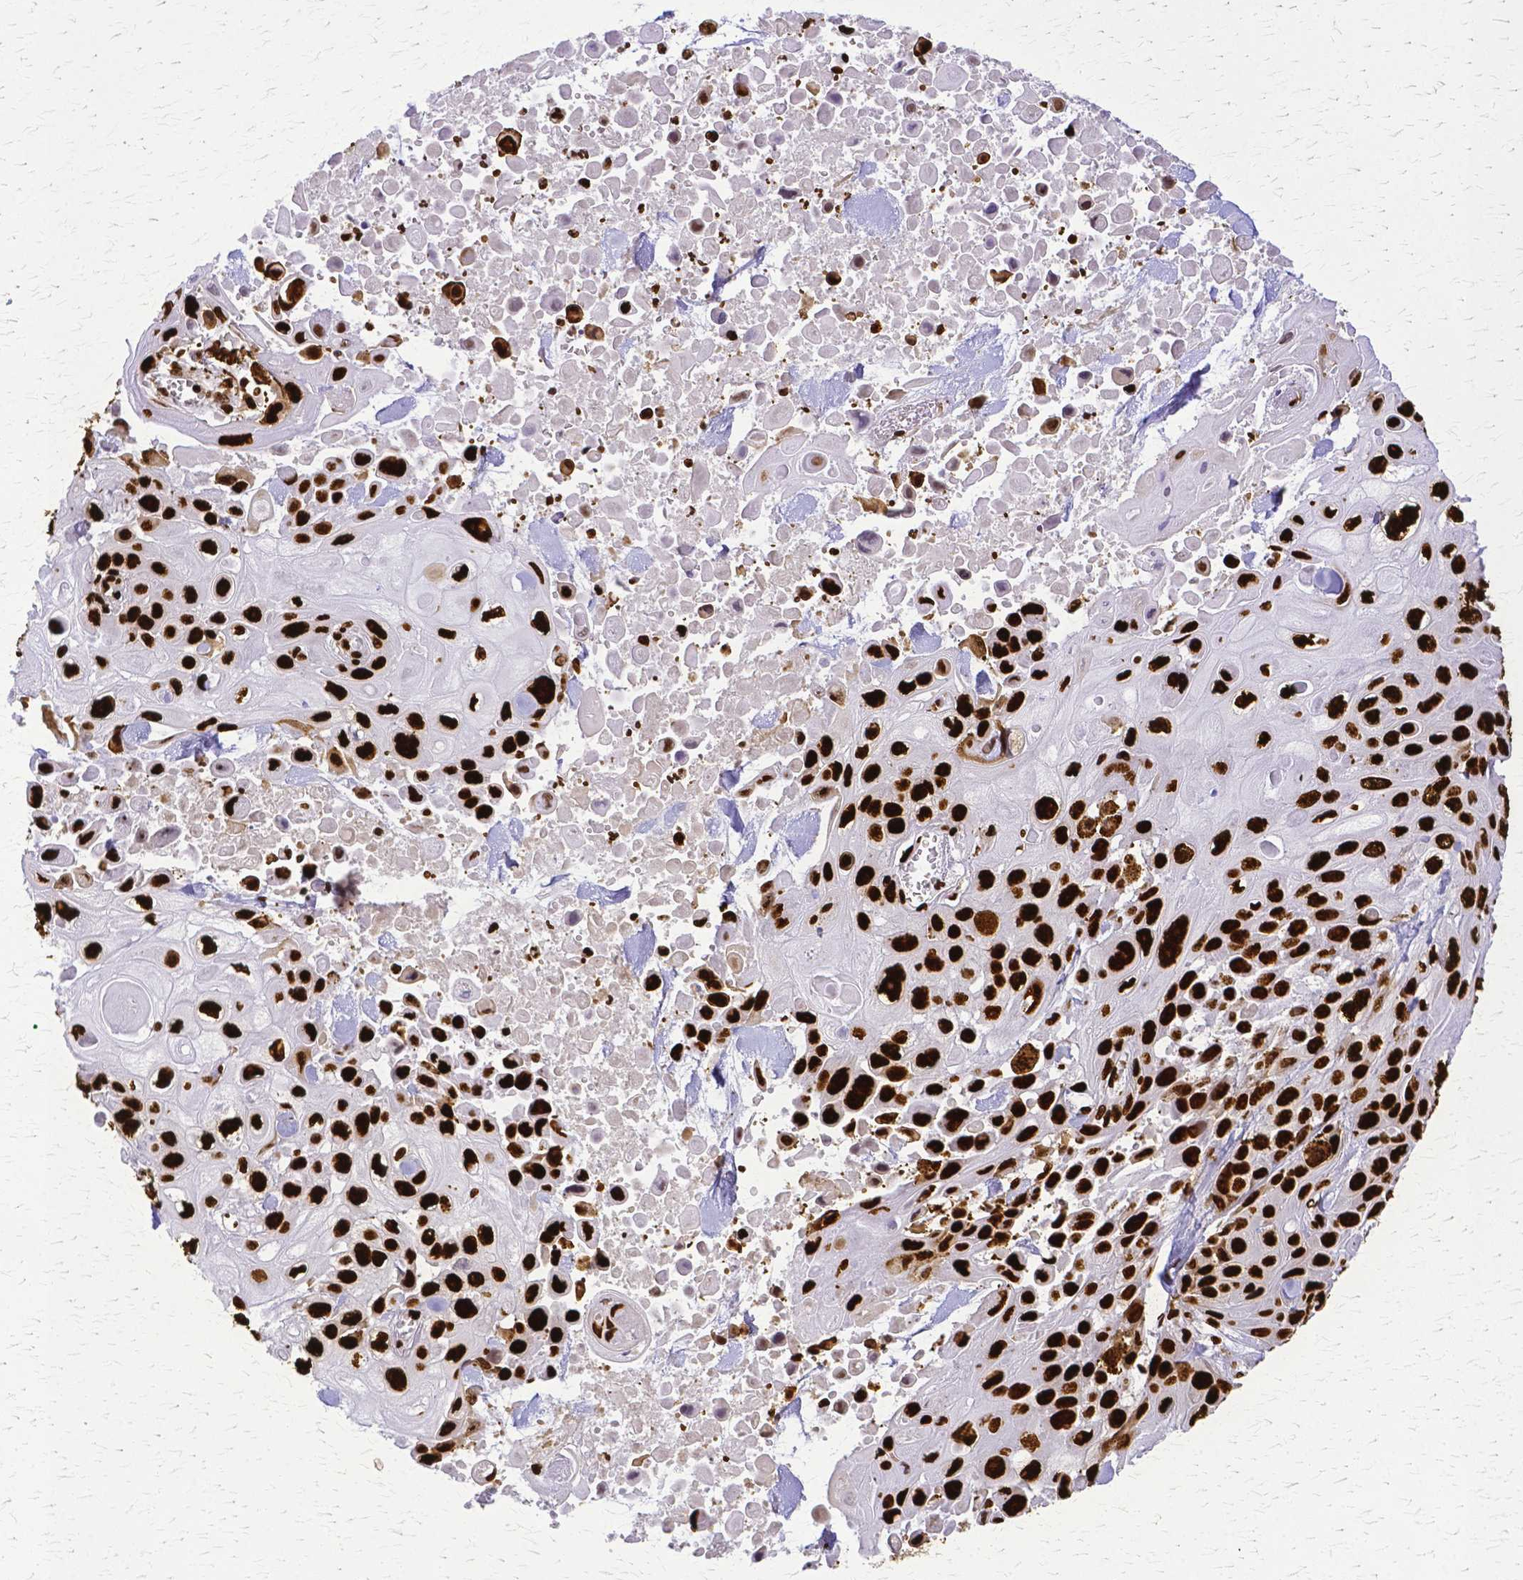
{"staining": {"intensity": "strong", "quantity": ">75%", "location": "nuclear"}, "tissue": "skin cancer", "cell_type": "Tumor cells", "image_type": "cancer", "snomed": [{"axis": "morphology", "description": "Squamous cell carcinoma, NOS"}, {"axis": "topography", "description": "Skin"}], "caption": "This is an image of IHC staining of squamous cell carcinoma (skin), which shows strong staining in the nuclear of tumor cells.", "gene": "SFPQ", "patient": {"sex": "male", "age": 82}}